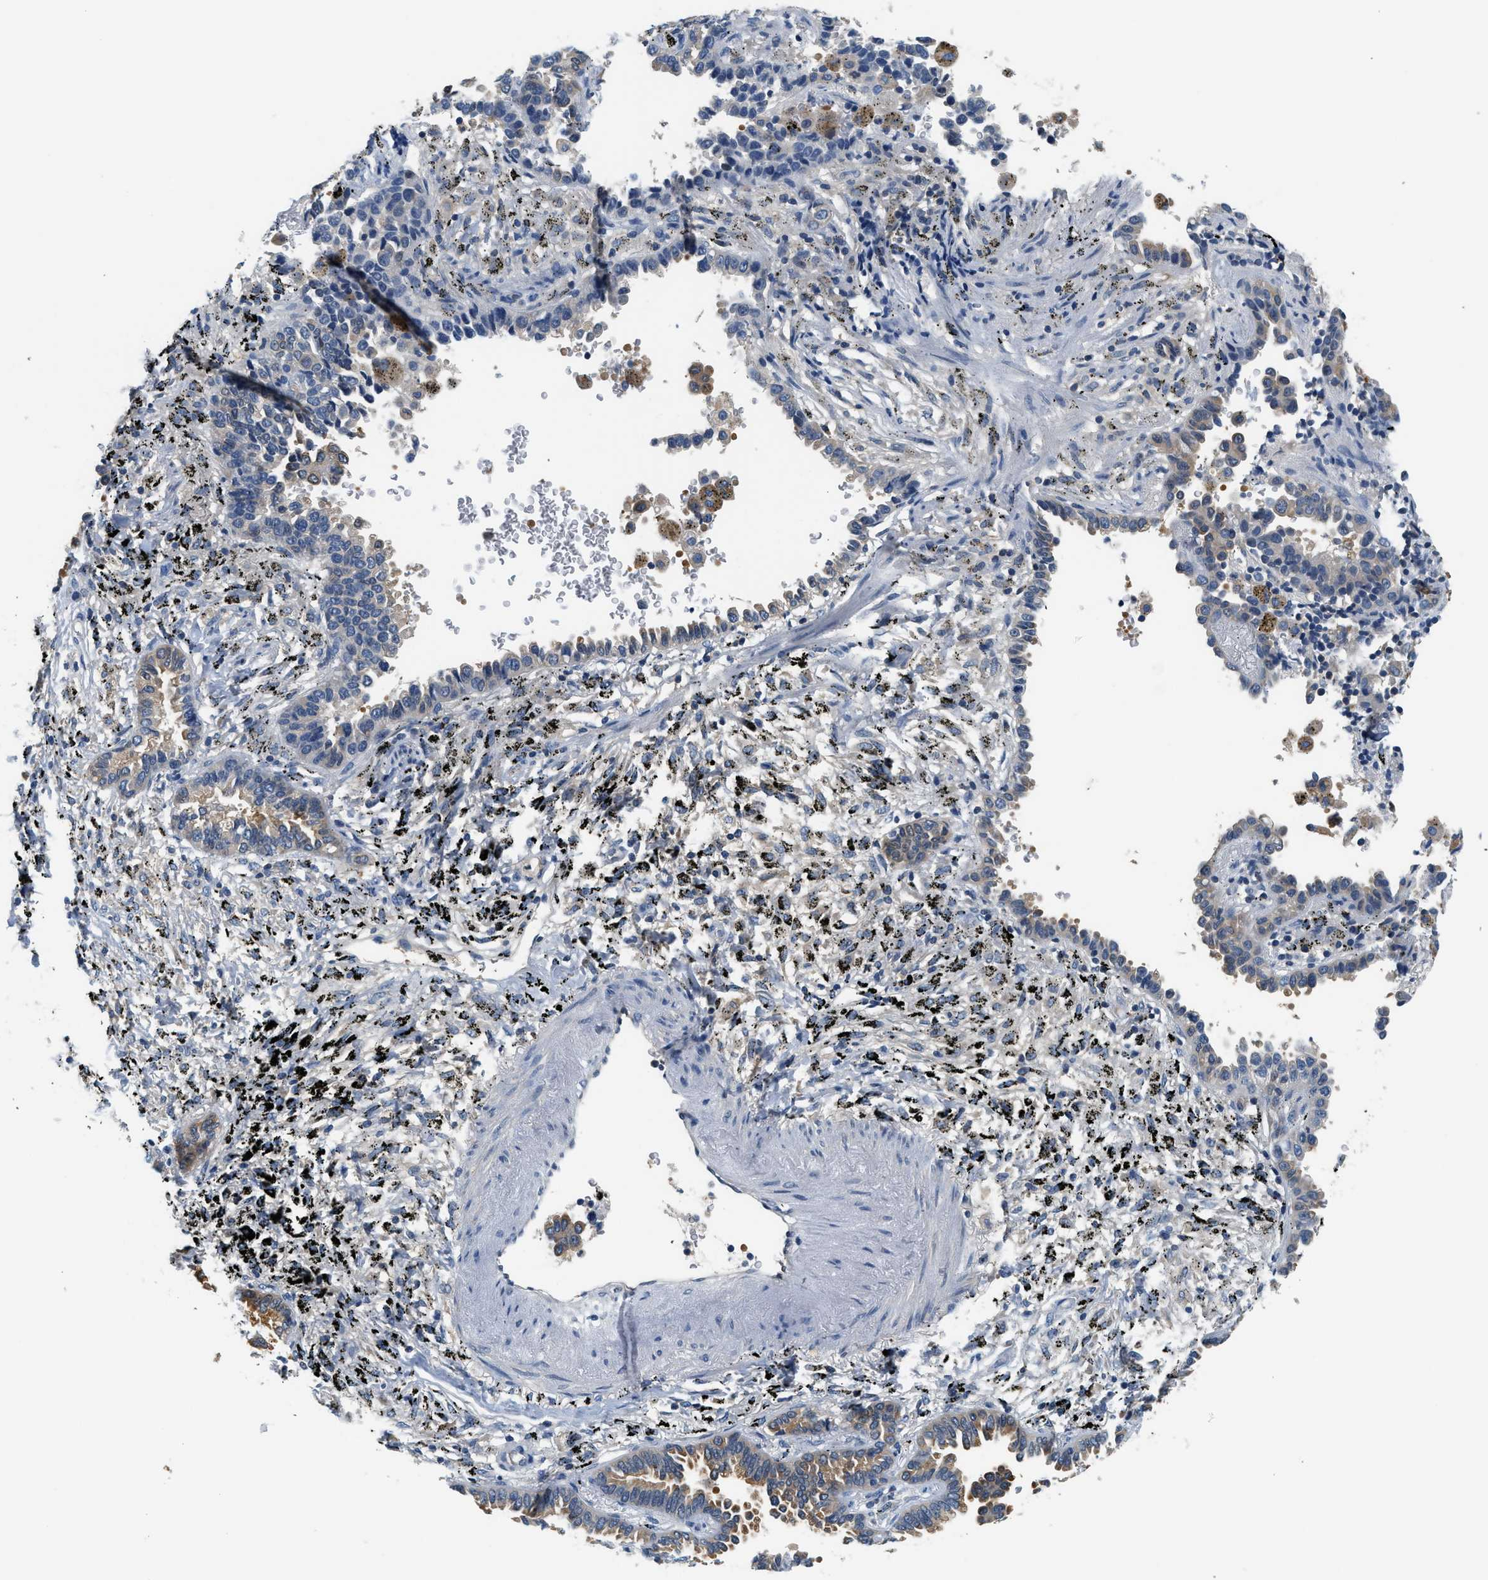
{"staining": {"intensity": "weak", "quantity": "<25%", "location": "cytoplasmic/membranous"}, "tissue": "lung cancer", "cell_type": "Tumor cells", "image_type": "cancer", "snomed": [{"axis": "morphology", "description": "Normal tissue, NOS"}, {"axis": "morphology", "description": "Adenocarcinoma, NOS"}, {"axis": "topography", "description": "Lung"}], "caption": "The image displays no significant positivity in tumor cells of lung cancer.", "gene": "SLC35E1", "patient": {"sex": "male", "age": 59}}